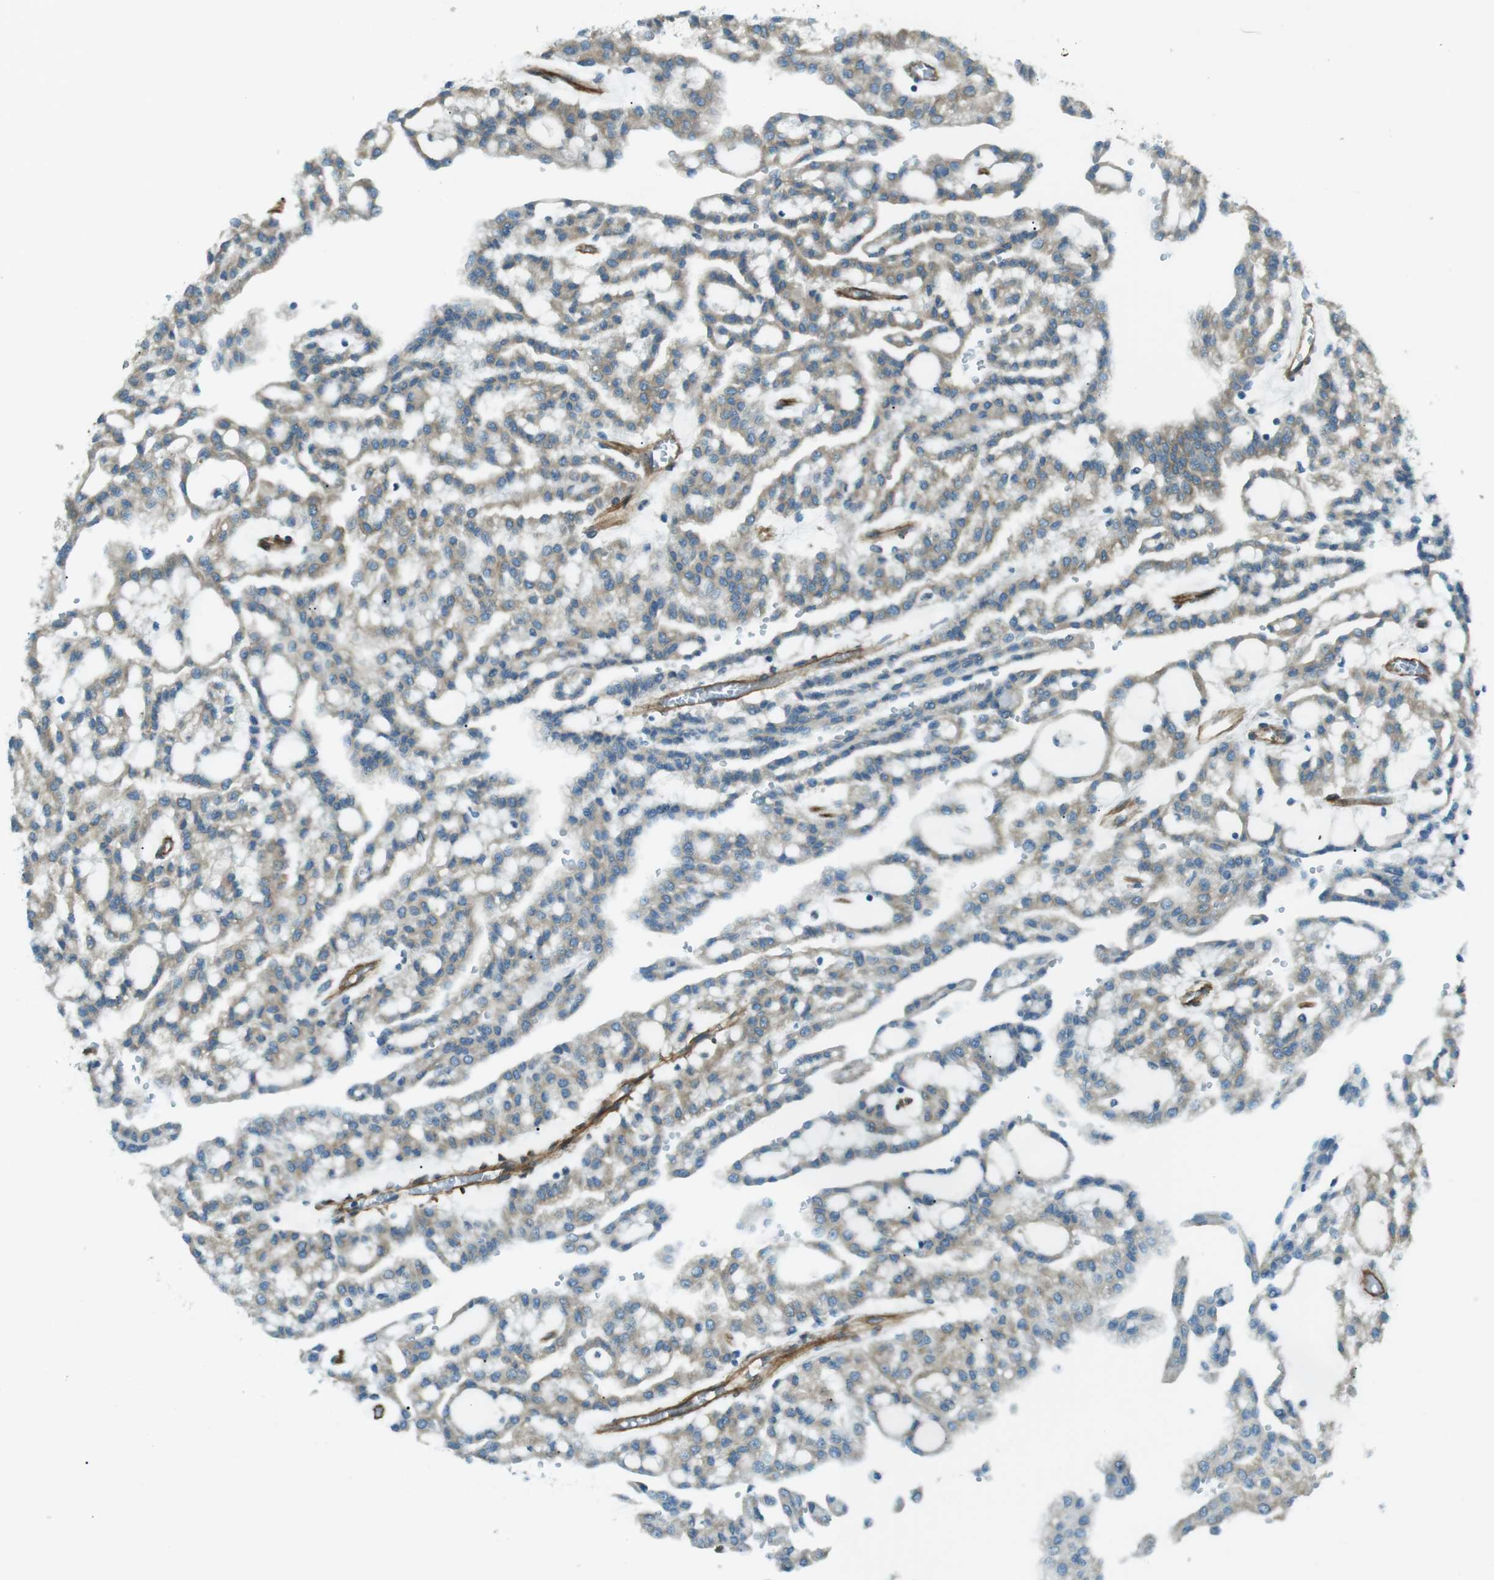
{"staining": {"intensity": "weak", "quantity": "25%-75%", "location": "cytoplasmic/membranous"}, "tissue": "renal cancer", "cell_type": "Tumor cells", "image_type": "cancer", "snomed": [{"axis": "morphology", "description": "Adenocarcinoma, NOS"}, {"axis": "topography", "description": "Kidney"}], "caption": "Human renal cancer stained with a protein marker demonstrates weak staining in tumor cells.", "gene": "ODR4", "patient": {"sex": "male", "age": 63}}